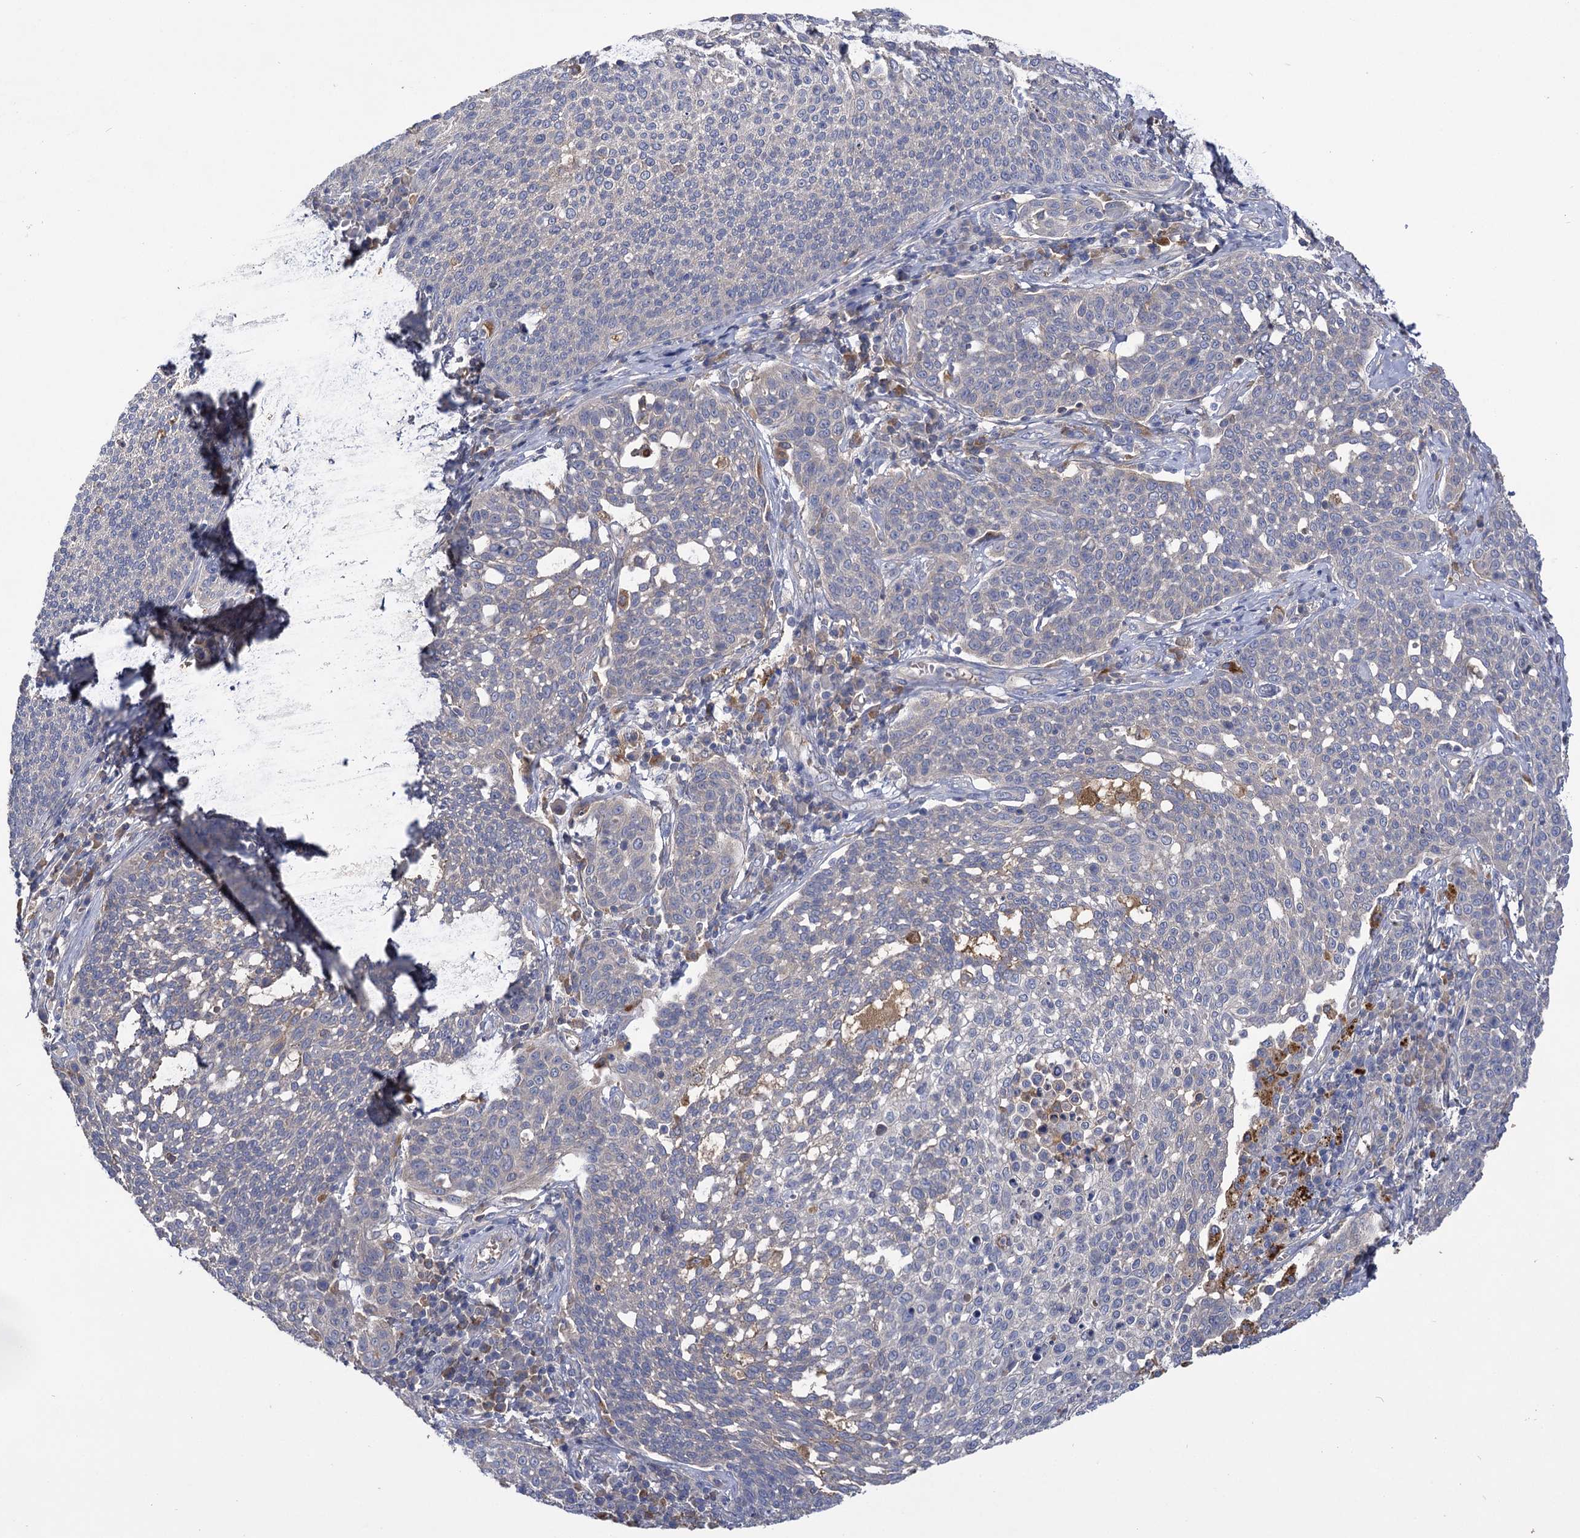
{"staining": {"intensity": "negative", "quantity": "none", "location": "none"}, "tissue": "cervical cancer", "cell_type": "Tumor cells", "image_type": "cancer", "snomed": [{"axis": "morphology", "description": "Squamous cell carcinoma, NOS"}, {"axis": "topography", "description": "Cervix"}], "caption": "Tumor cells show no significant staining in squamous cell carcinoma (cervical).", "gene": "USP50", "patient": {"sex": "female", "age": 34}}